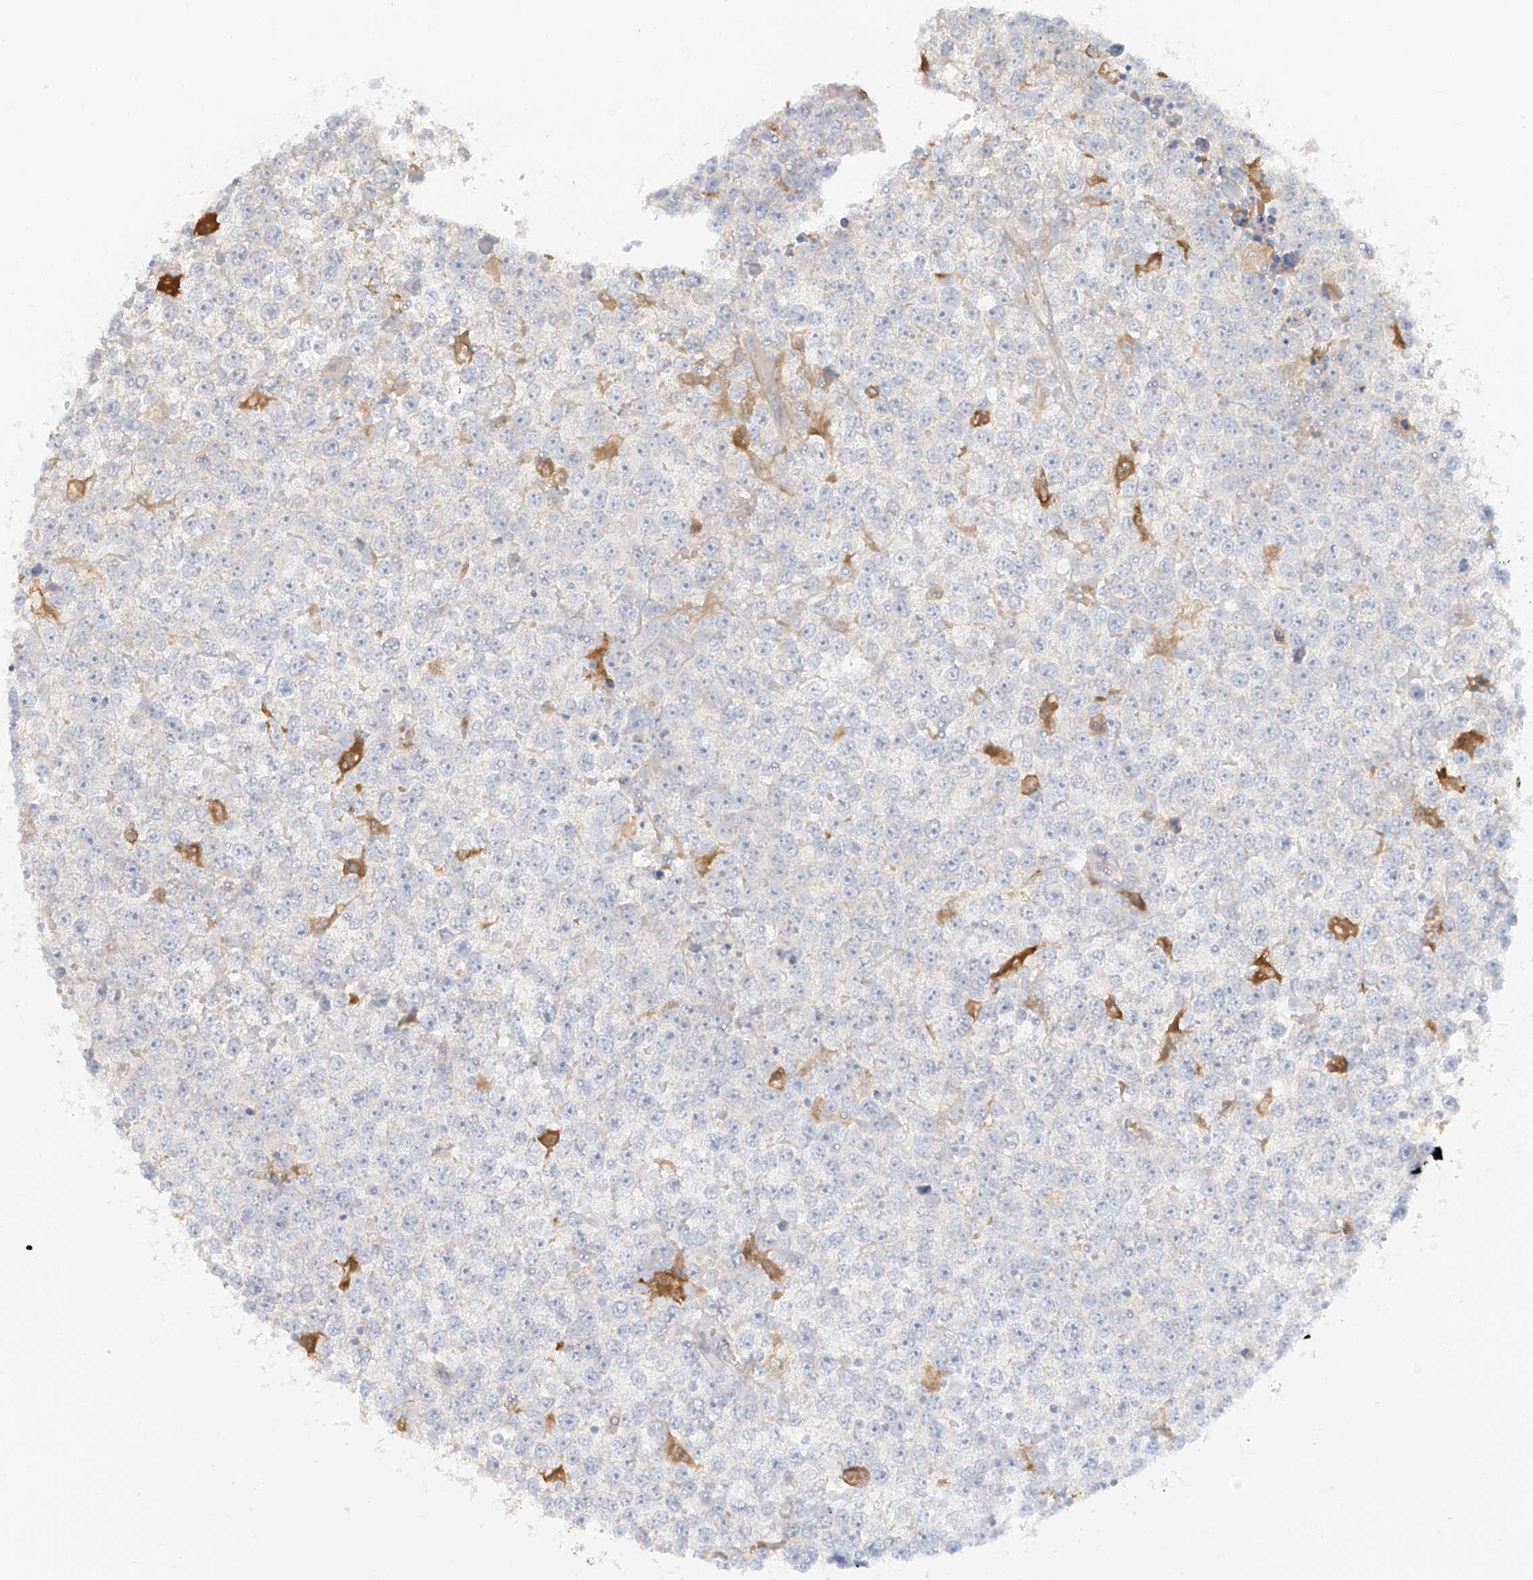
{"staining": {"intensity": "negative", "quantity": "none", "location": "none"}, "tissue": "testis cancer", "cell_type": "Tumor cells", "image_type": "cancer", "snomed": [{"axis": "morphology", "description": "Seminoma, NOS"}, {"axis": "topography", "description": "Testis"}], "caption": "Immunohistochemistry photomicrograph of testis cancer stained for a protein (brown), which demonstrates no staining in tumor cells.", "gene": "UPK1B", "patient": {"sex": "male", "age": 65}}